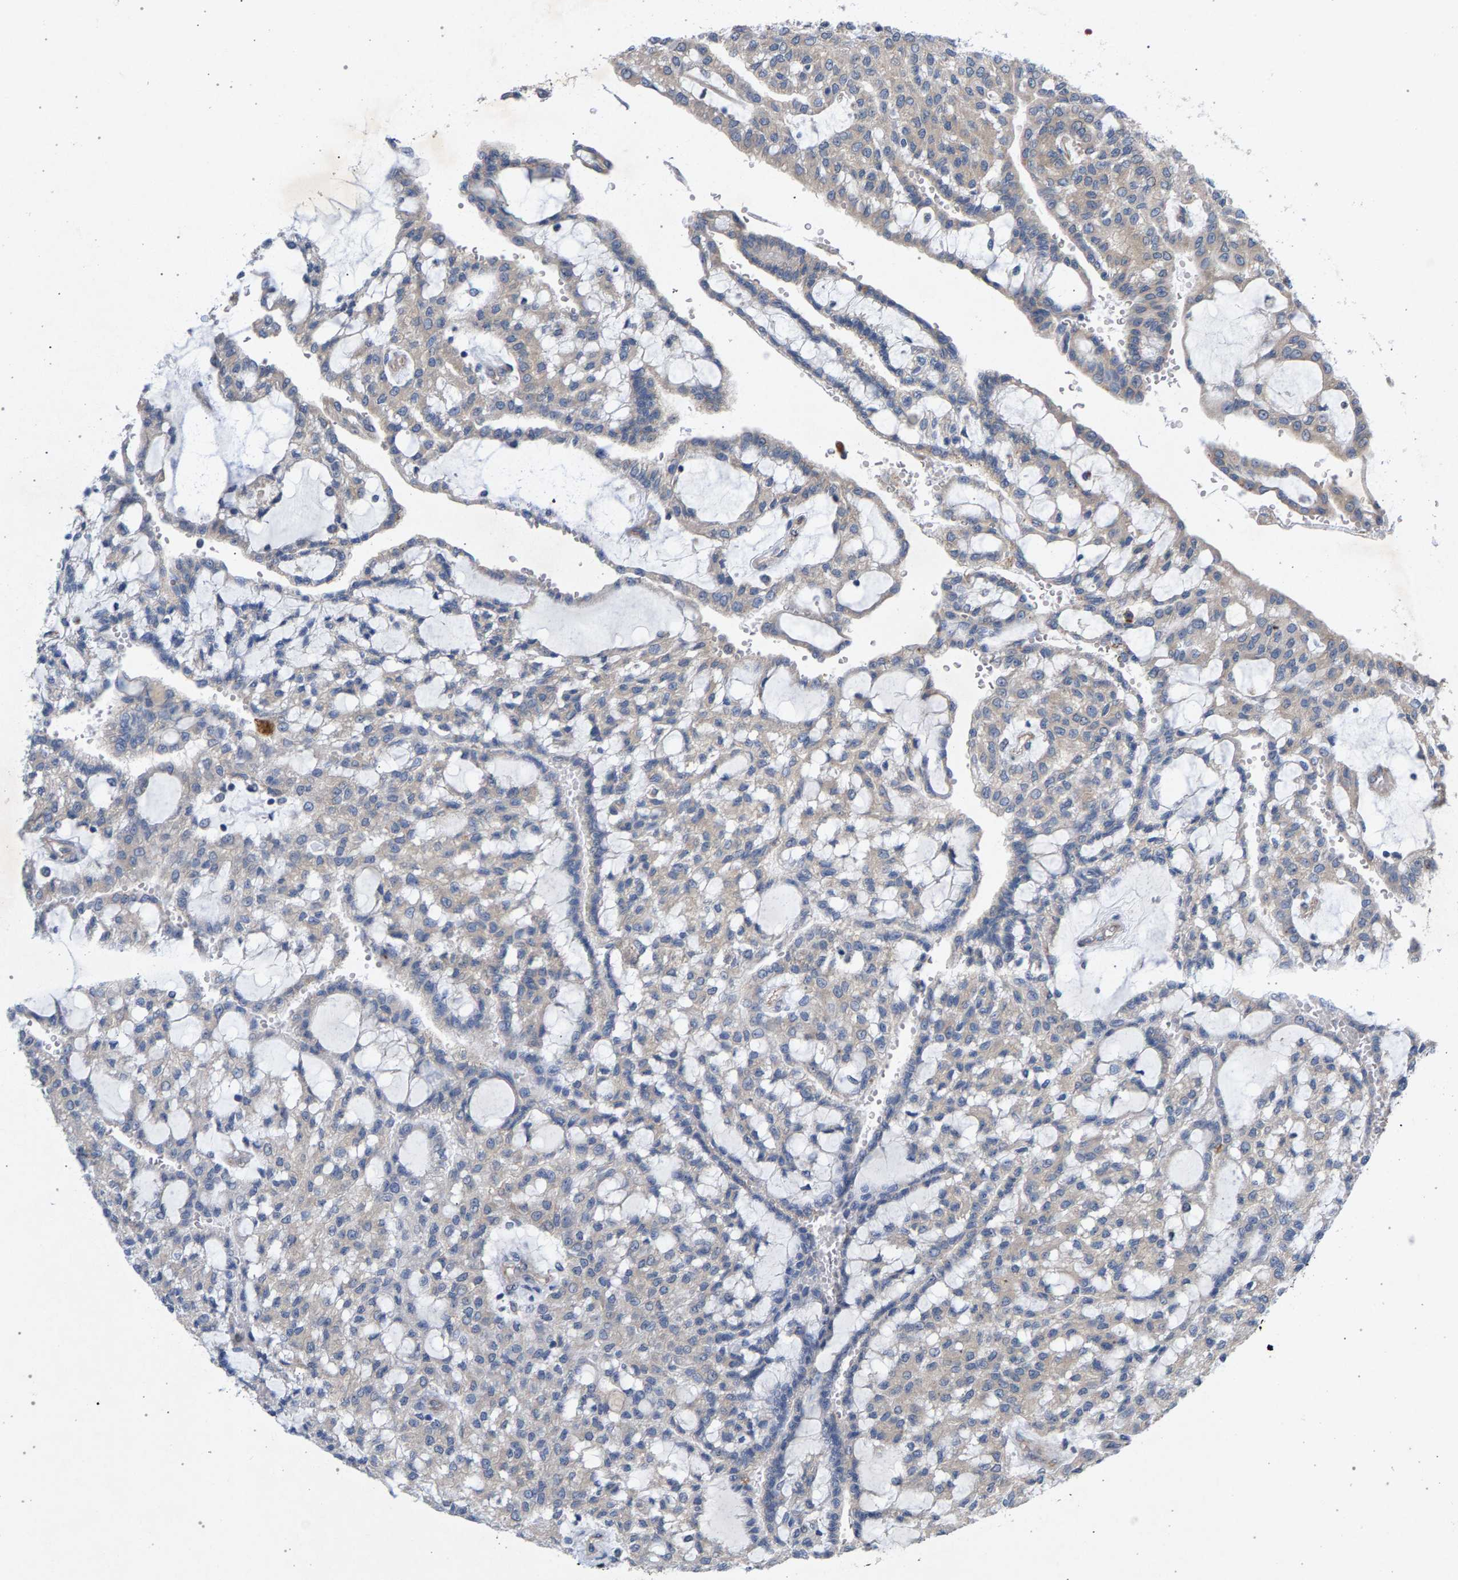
{"staining": {"intensity": "weak", "quantity": "25%-75%", "location": "cytoplasmic/membranous"}, "tissue": "renal cancer", "cell_type": "Tumor cells", "image_type": "cancer", "snomed": [{"axis": "morphology", "description": "Adenocarcinoma, NOS"}, {"axis": "topography", "description": "Kidney"}], "caption": "Renal adenocarcinoma stained with immunohistochemistry (IHC) demonstrates weak cytoplasmic/membranous expression in about 25%-75% of tumor cells.", "gene": "MAMDC2", "patient": {"sex": "male", "age": 63}}